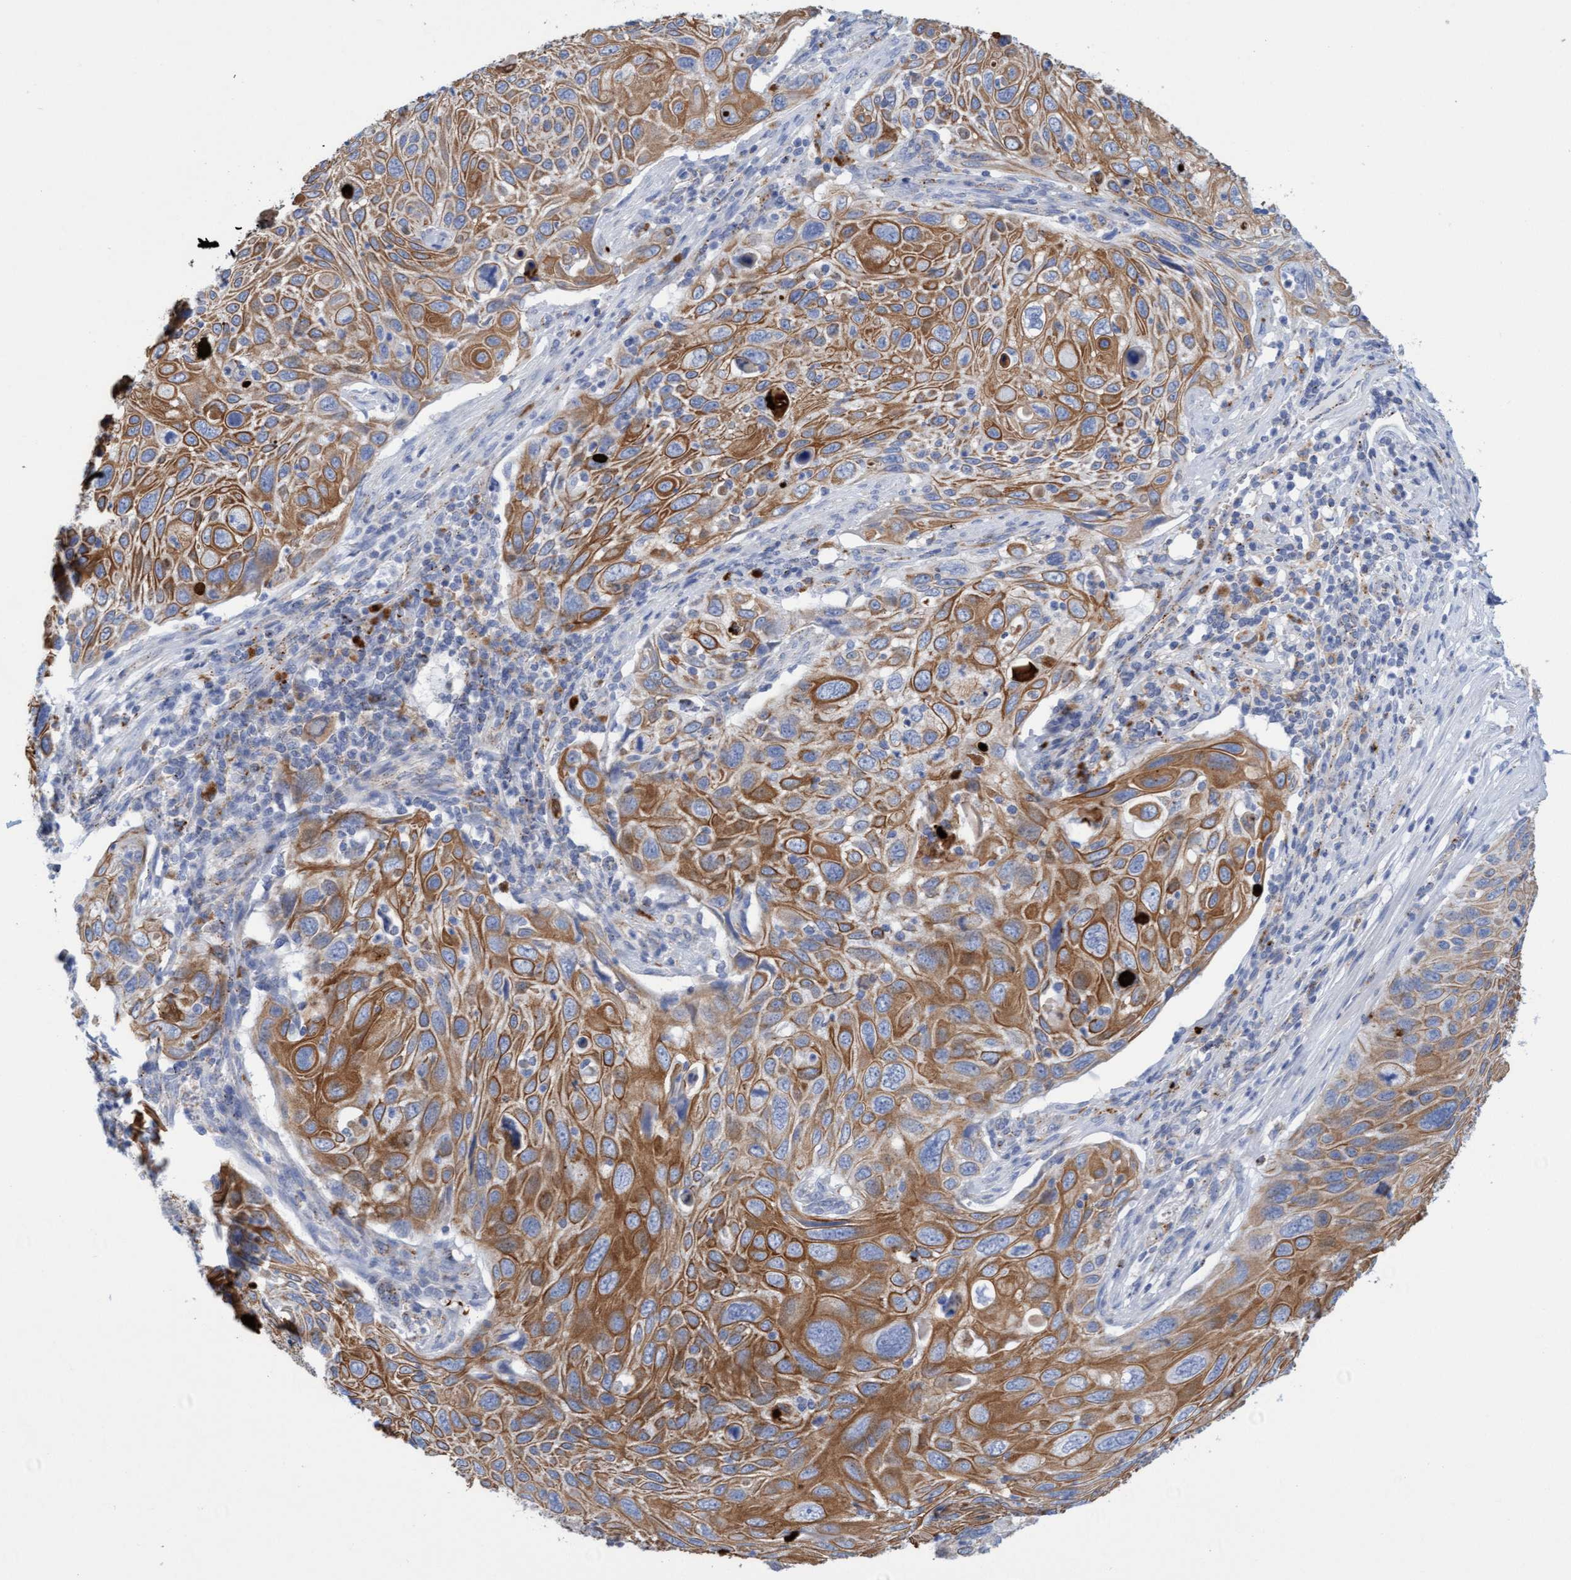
{"staining": {"intensity": "moderate", "quantity": ">75%", "location": "cytoplasmic/membranous"}, "tissue": "cervical cancer", "cell_type": "Tumor cells", "image_type": "cancer", "snomed": [{"axis": "morphology", "description": "Squamous cell carcinoma, NOS"}, {"axis": "topography", "description": "Cervix"}], "caption": "Moderate cytoplasmic/membranous protein staining is seen in about >75% of tumor cells in squamous cell carcinoma (cervical).", "gene": "SGSH", "patient": {"sex": "female", "age": 70}}